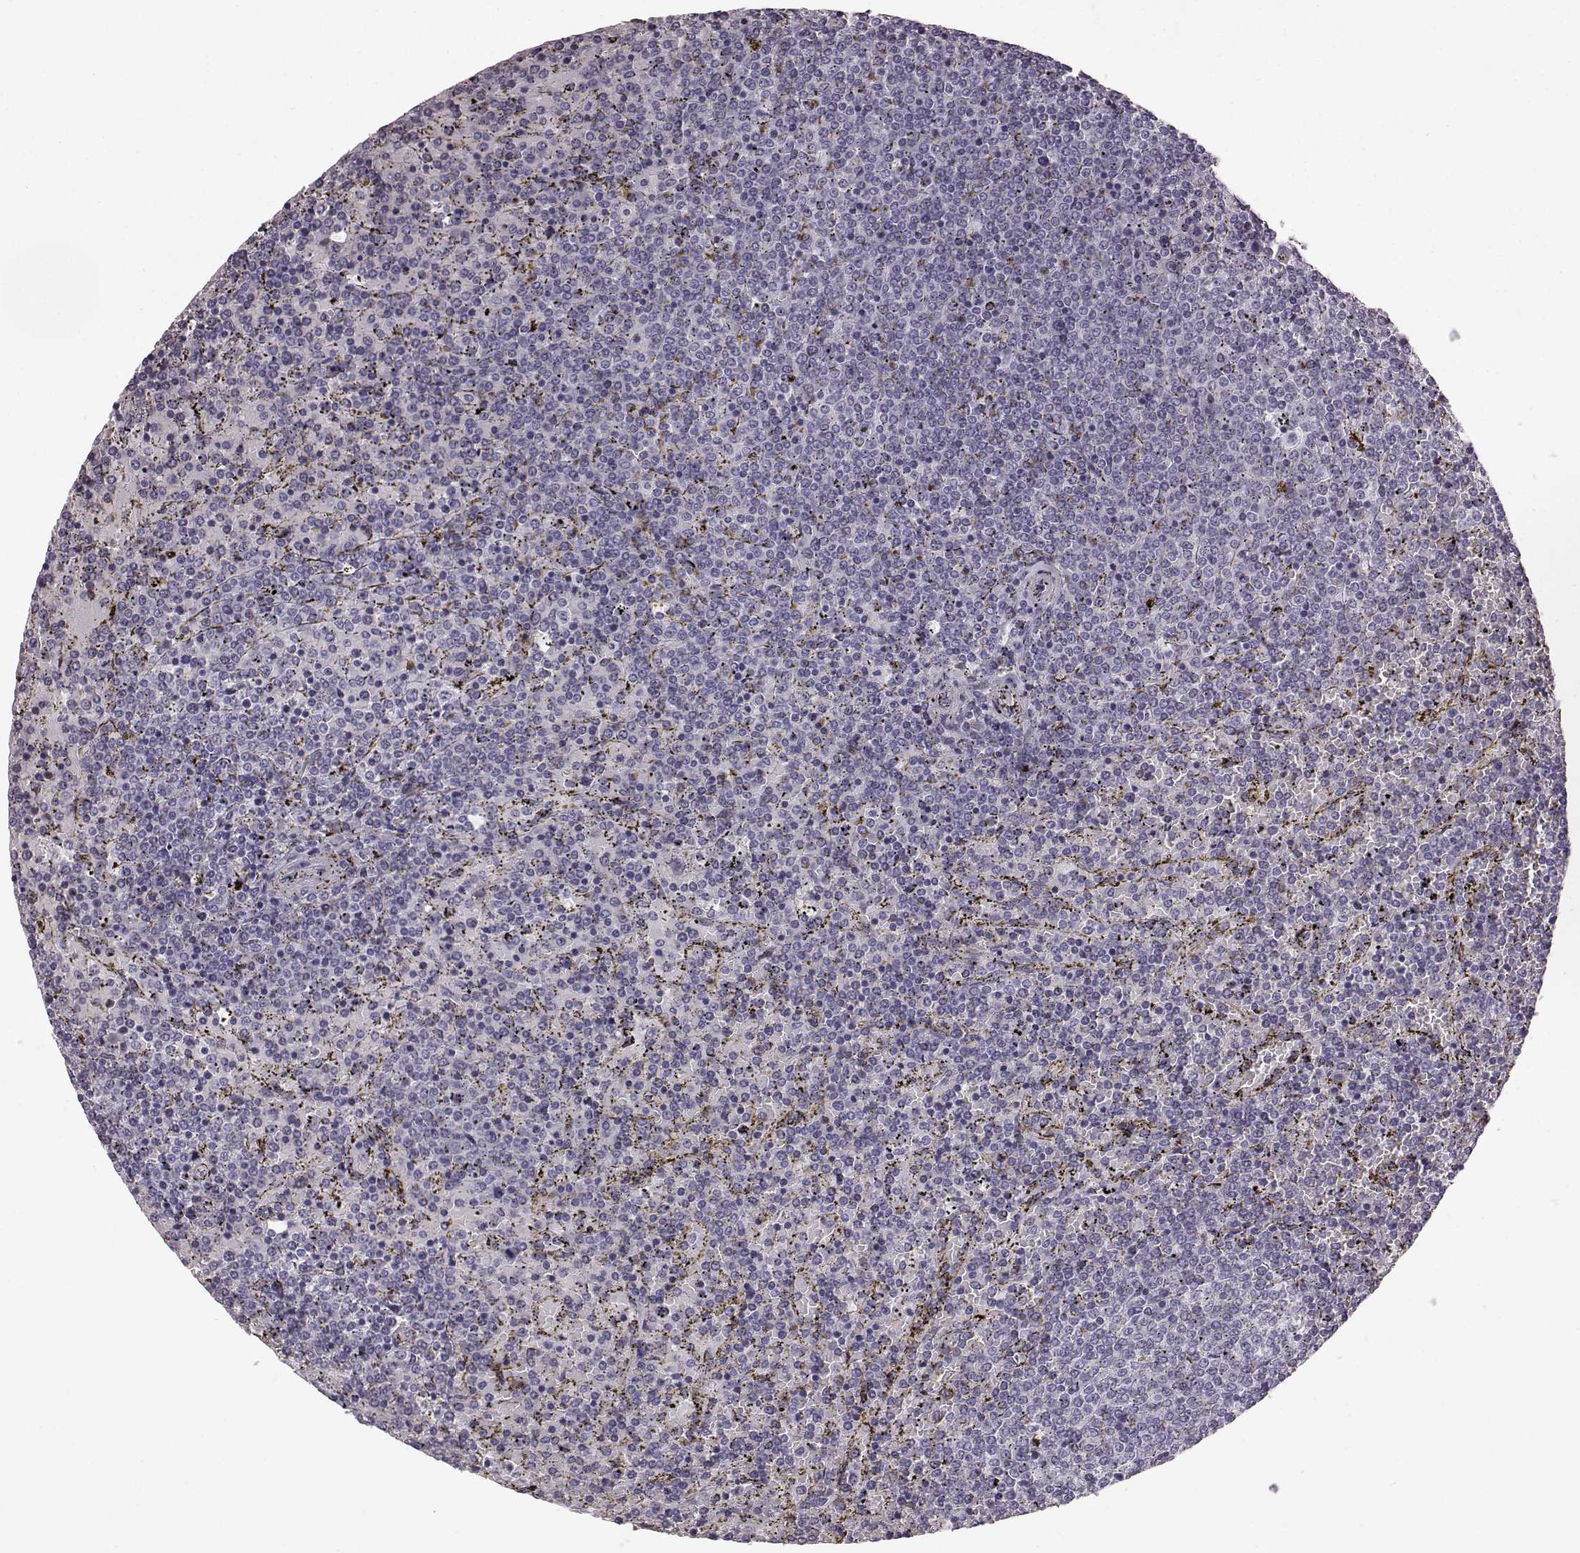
{"staining": {"intensity": "negative", "quantity": "none", "location": "none"}, "tissue": "lymphoma", "cell_type": "Tumor cells", "image_type": "cancer", "snomed": [{"axis": "morphology", "description": "Malignant lymphoma, non-Hodgkin's type, Low grade"}, {"axis": "topography", "description": "Spleen"}], "caption": "Immunohistochemical staining of lymphoma displays no significant staining in tumor cells.", "gene": "AIPL1", "patient": {"sex": "female", "age": 77}}